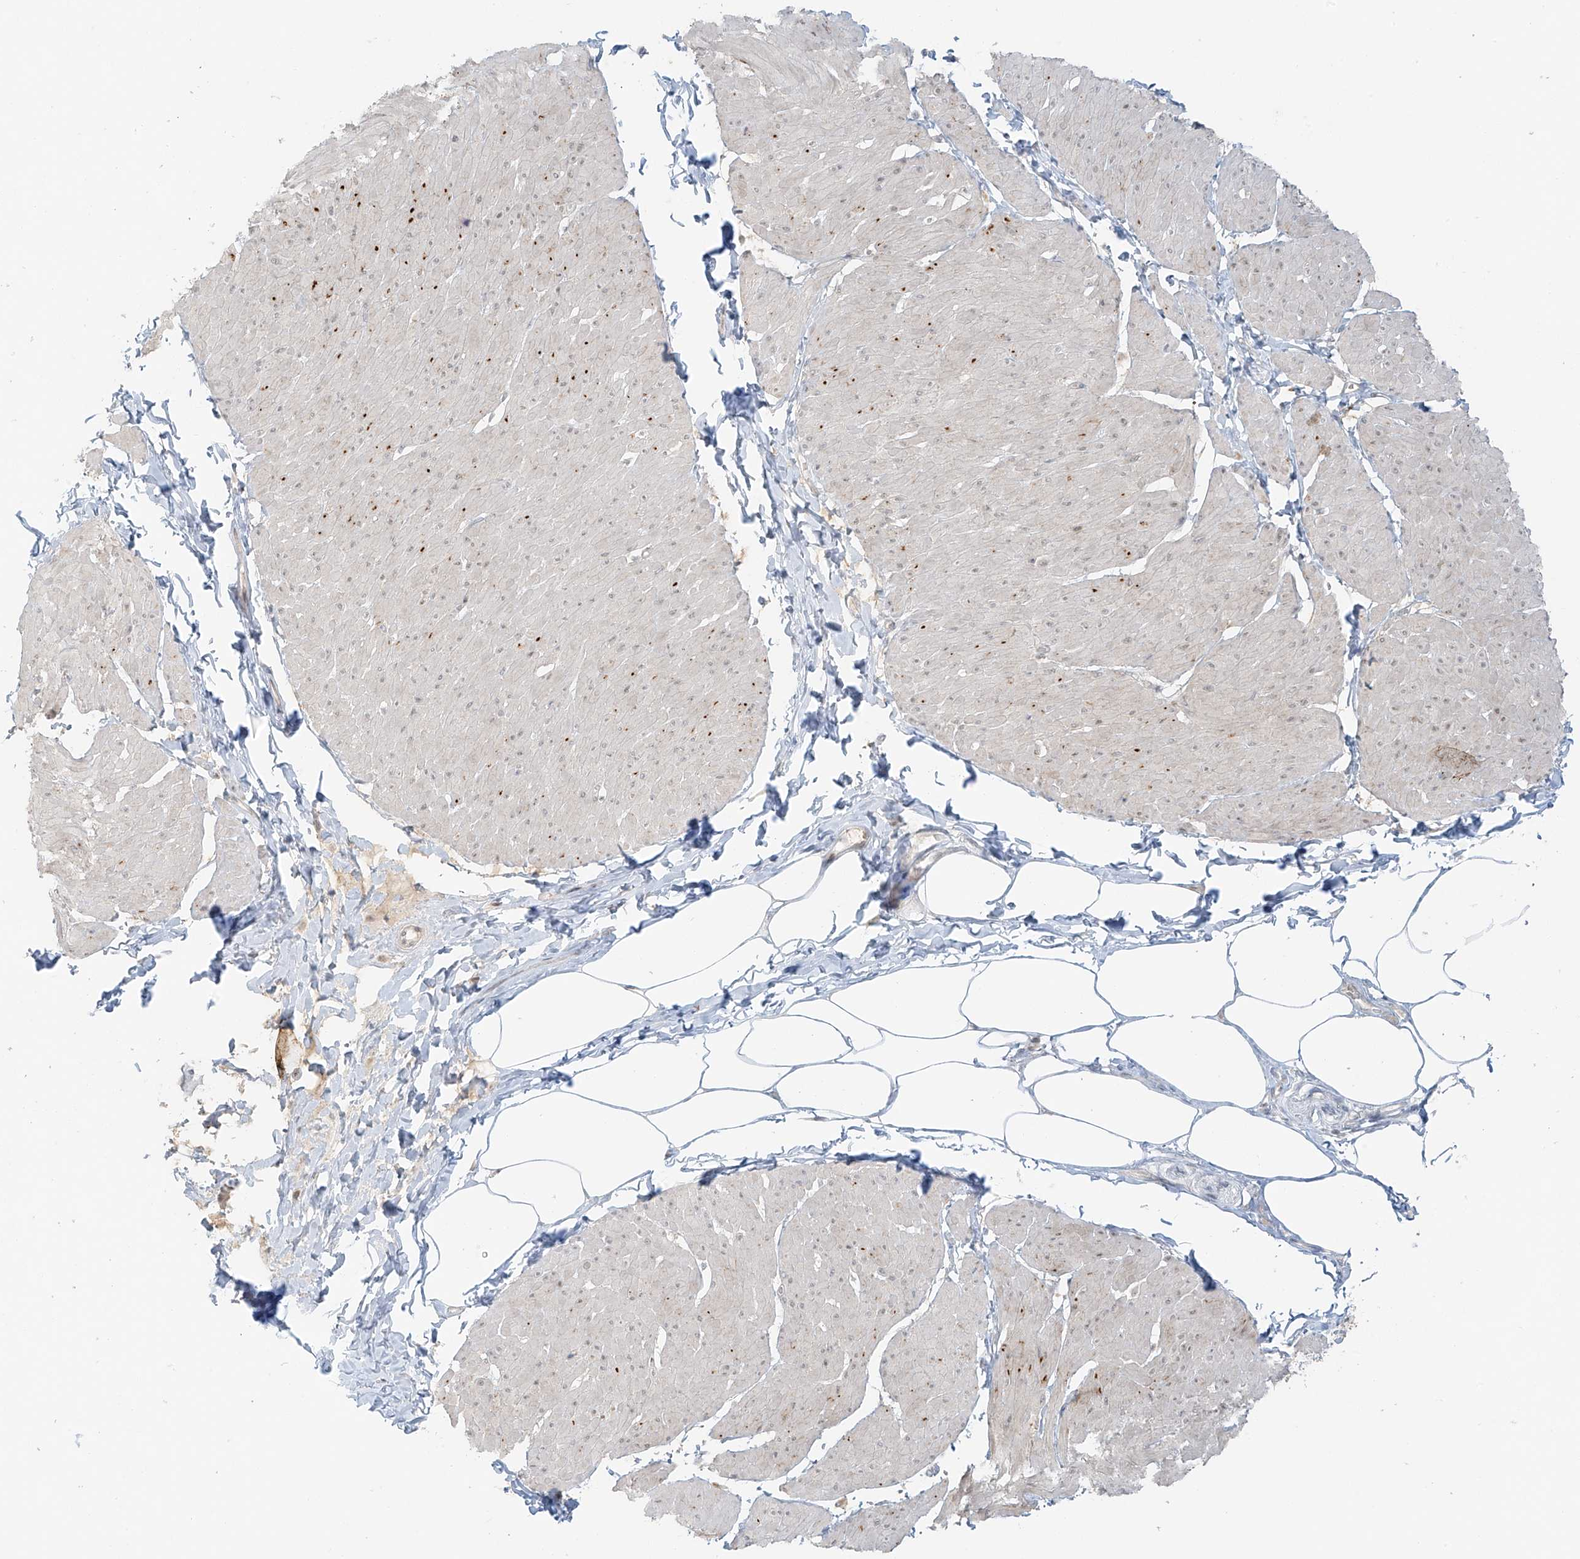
{"staining": {"intensity": "weak", "quantity": "<25%", "location": "cytoplasmic/membranous"}, "tissue": "smooth muscle", "cell_type": "Smooth muscle cells", "image_type": "normal", "snomed": [{"axis": "morphology", "description": "Urothelial carcinoma, High grade"}, {"axis": "topography", "description": "Urinary bladder"}], "caption": "Immunohistochemistry micrograph of normal smooth muscle: human smooth muscle stained with DAB shows no significant protein expression in smooth muscle cells. (Immunohistochemistry (ihc), brightfield microscopy, high magnification).", "gene": "MIPEP", "patient": {"sex": "male", "age": 46}}